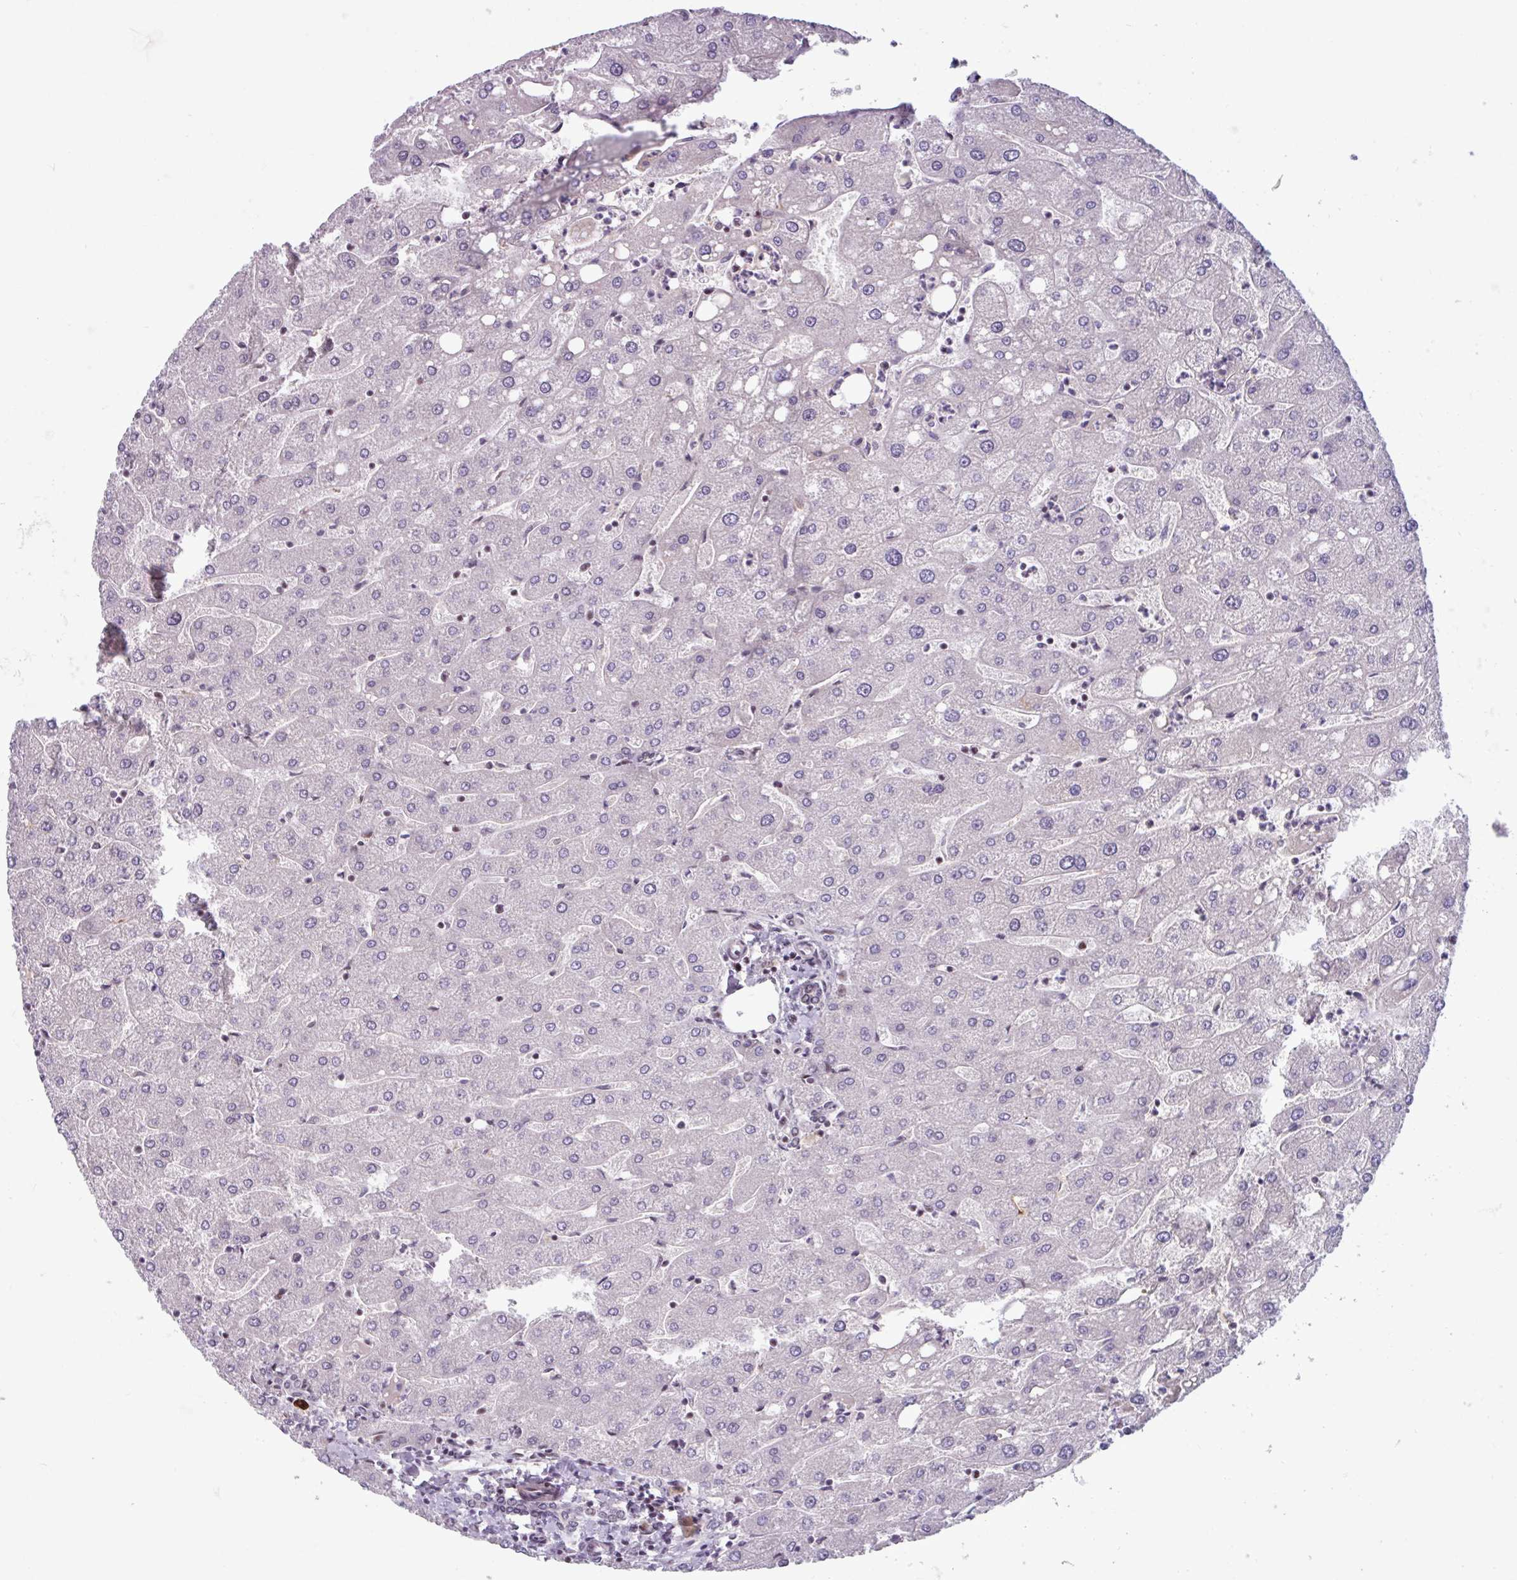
{"staining": {"intensity": "weak", "quantity": "<25%", "location": "nuclear"}, "tissue": "liver", "cell_type": "Cholangiocytes", "image_type": "normal", "snomed": [{"axis": "morphology", "description": "Normal tissue, NOS"}, {"axis": "topography", "description": "Liver"}], "caption": "DAB (3,3'-diaminobenzidine) immunohistochemical staining of normal liver demonstrates no significant positivity in cholangiocytes.", "gene": "ZNF575", "patient": {"sex": "male", "age": 67}}